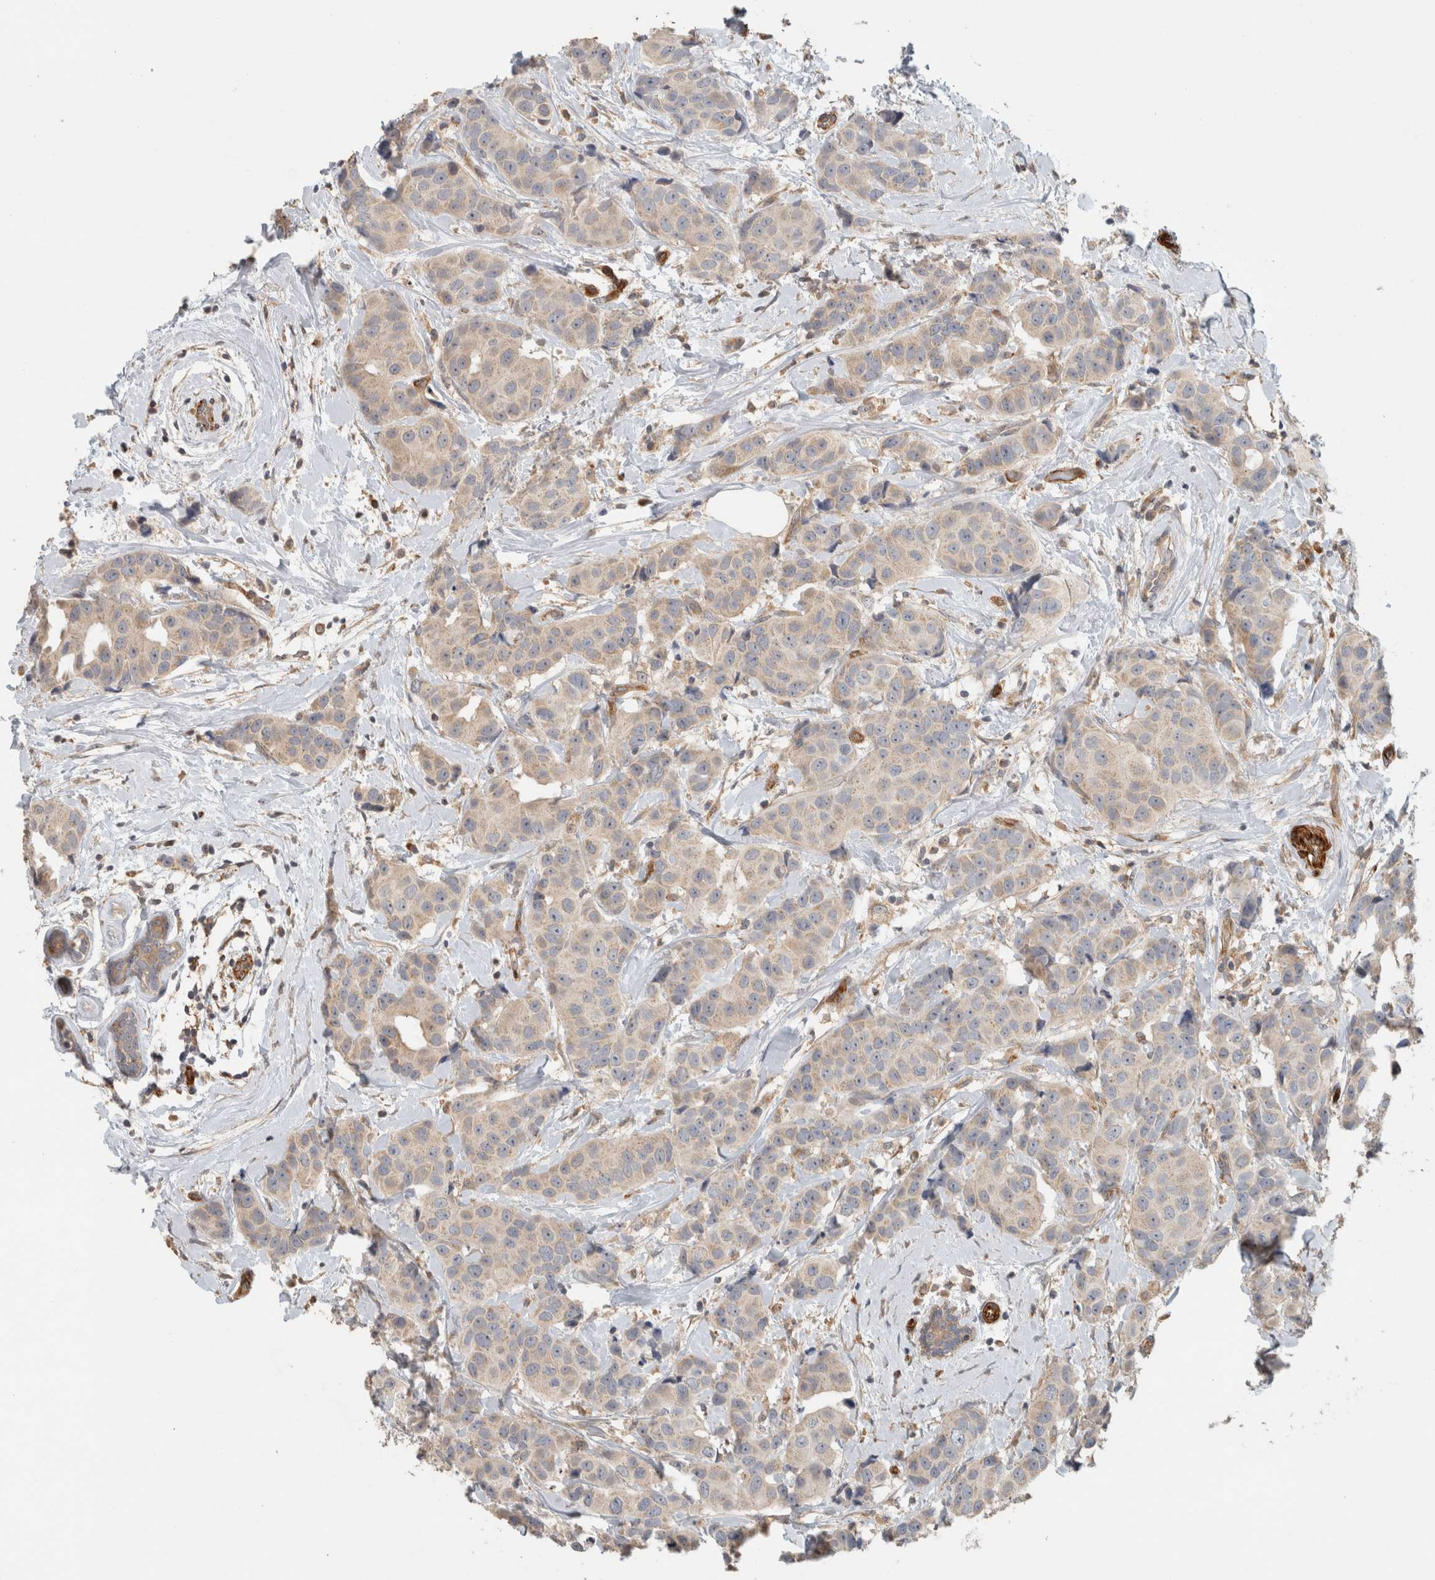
{"staining": {"intensity": "negative", "quantity": "none", "location": "none"}, "tissue": "breast cancer", "cell_type": "Tumor cells", "image_type": "cancer", "snomed": [{"axis": "morphology", "description": "Normal tissue, NOS"}, {"axis": "morphology", "description": "Duct carcinoma"}, {"axis": "topography", "description": "Breast"}], "caption": "The photomicrograph reveals no significant staining in tumor cells of infiltrating ductal carcinoma (breast).", "gene": "SIPA1L2", "patient": {"sex": "female", "age": 39}}